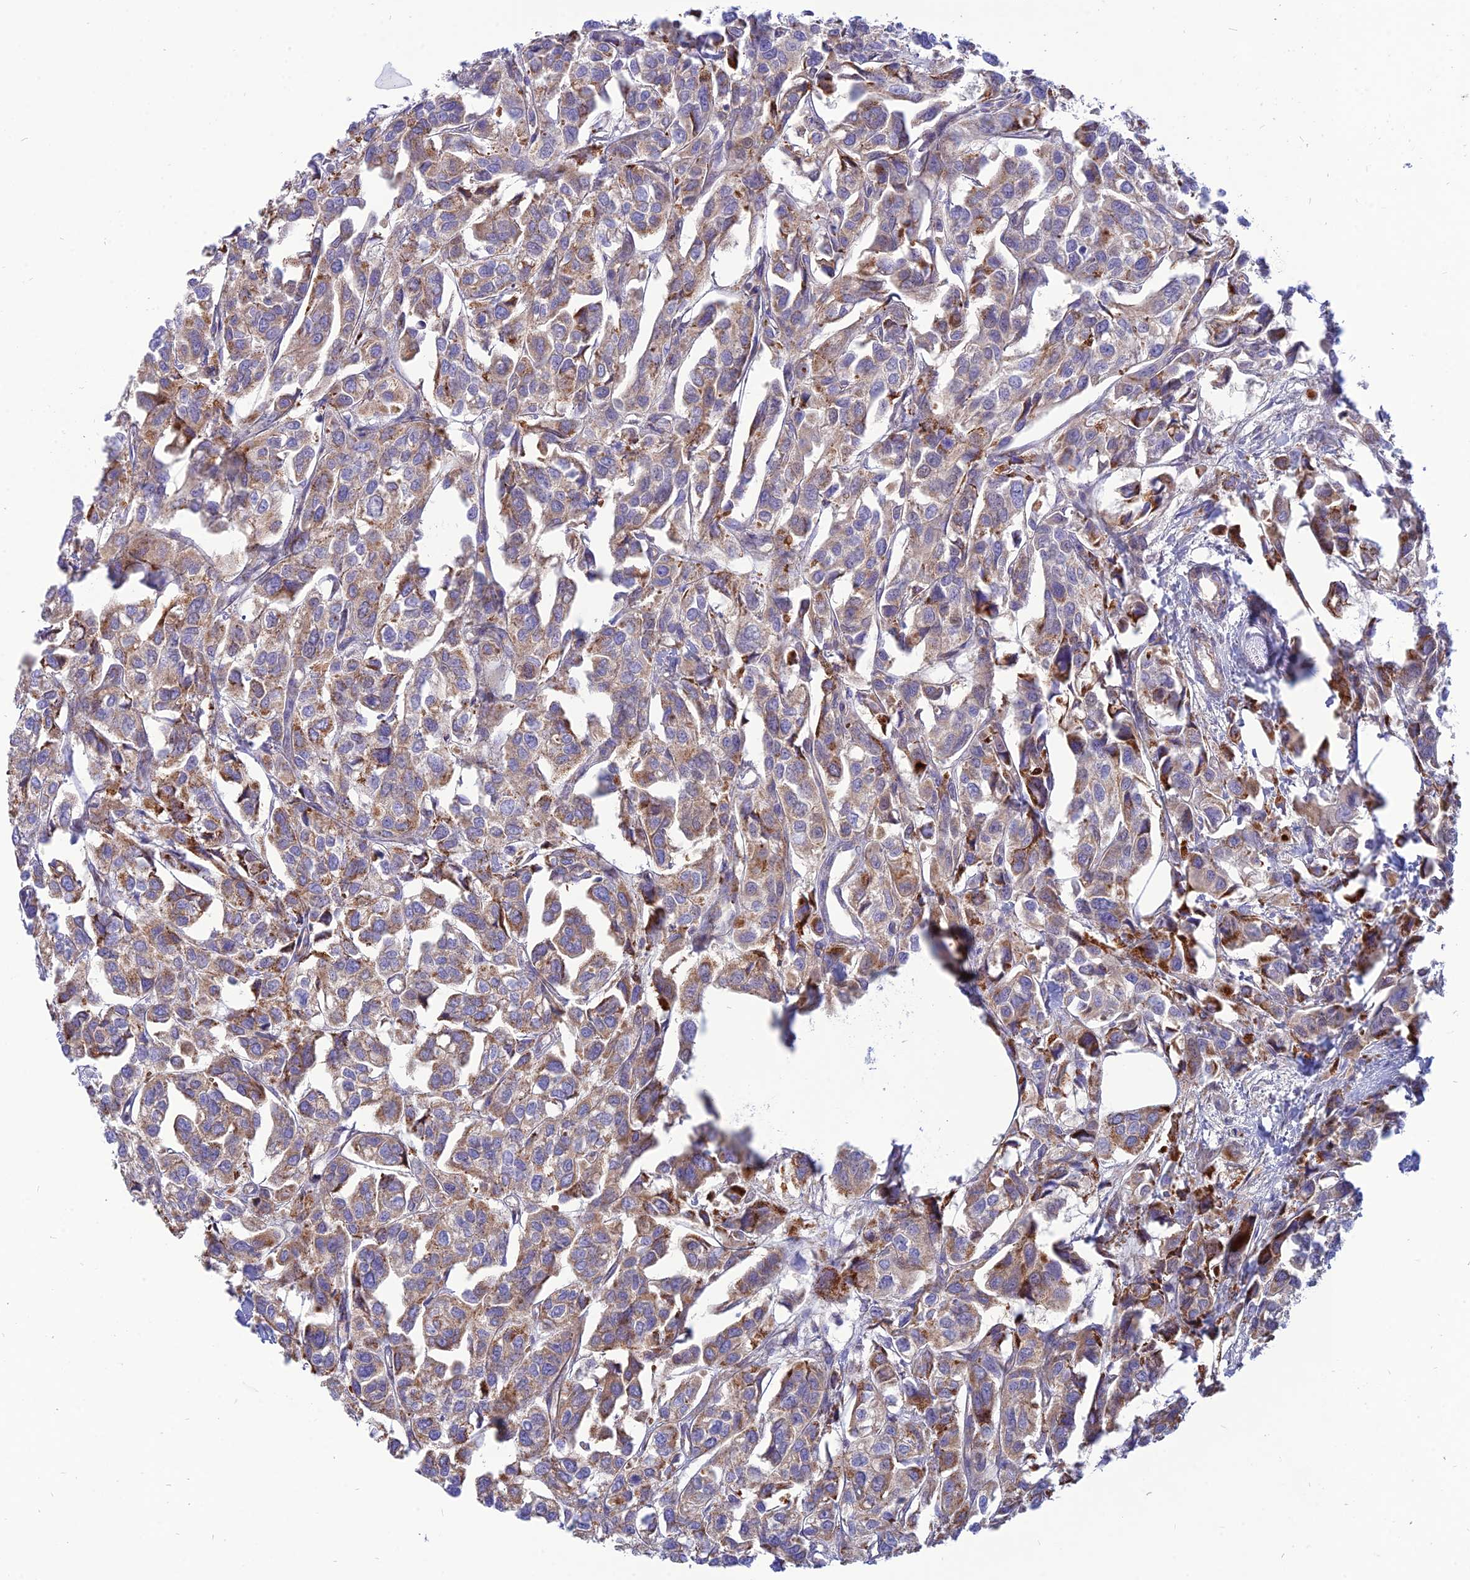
{"staining": {"intensity": "moderate", "quantity": "25%-75%", "location": "cytoplasmic/membranous"}, "tissue": "urothelial cancer", "cell_type": "Tumor cells", "image_type": "cancer", "snomed": [{"axis": "morphology", "description": "Urothelial carcinoma, High grade"}, {"axis": "topography", "description": "Urinary bladder"}], "caption": "DAB immunohistochemical staining of high-grade urothelial carcinoma shows moderate cytoplasmic/membranous protein expression in approximately 25%-75% of tumor cells.", "gene": "PACC1", "patient": {"sex": "male", "age": 67}}